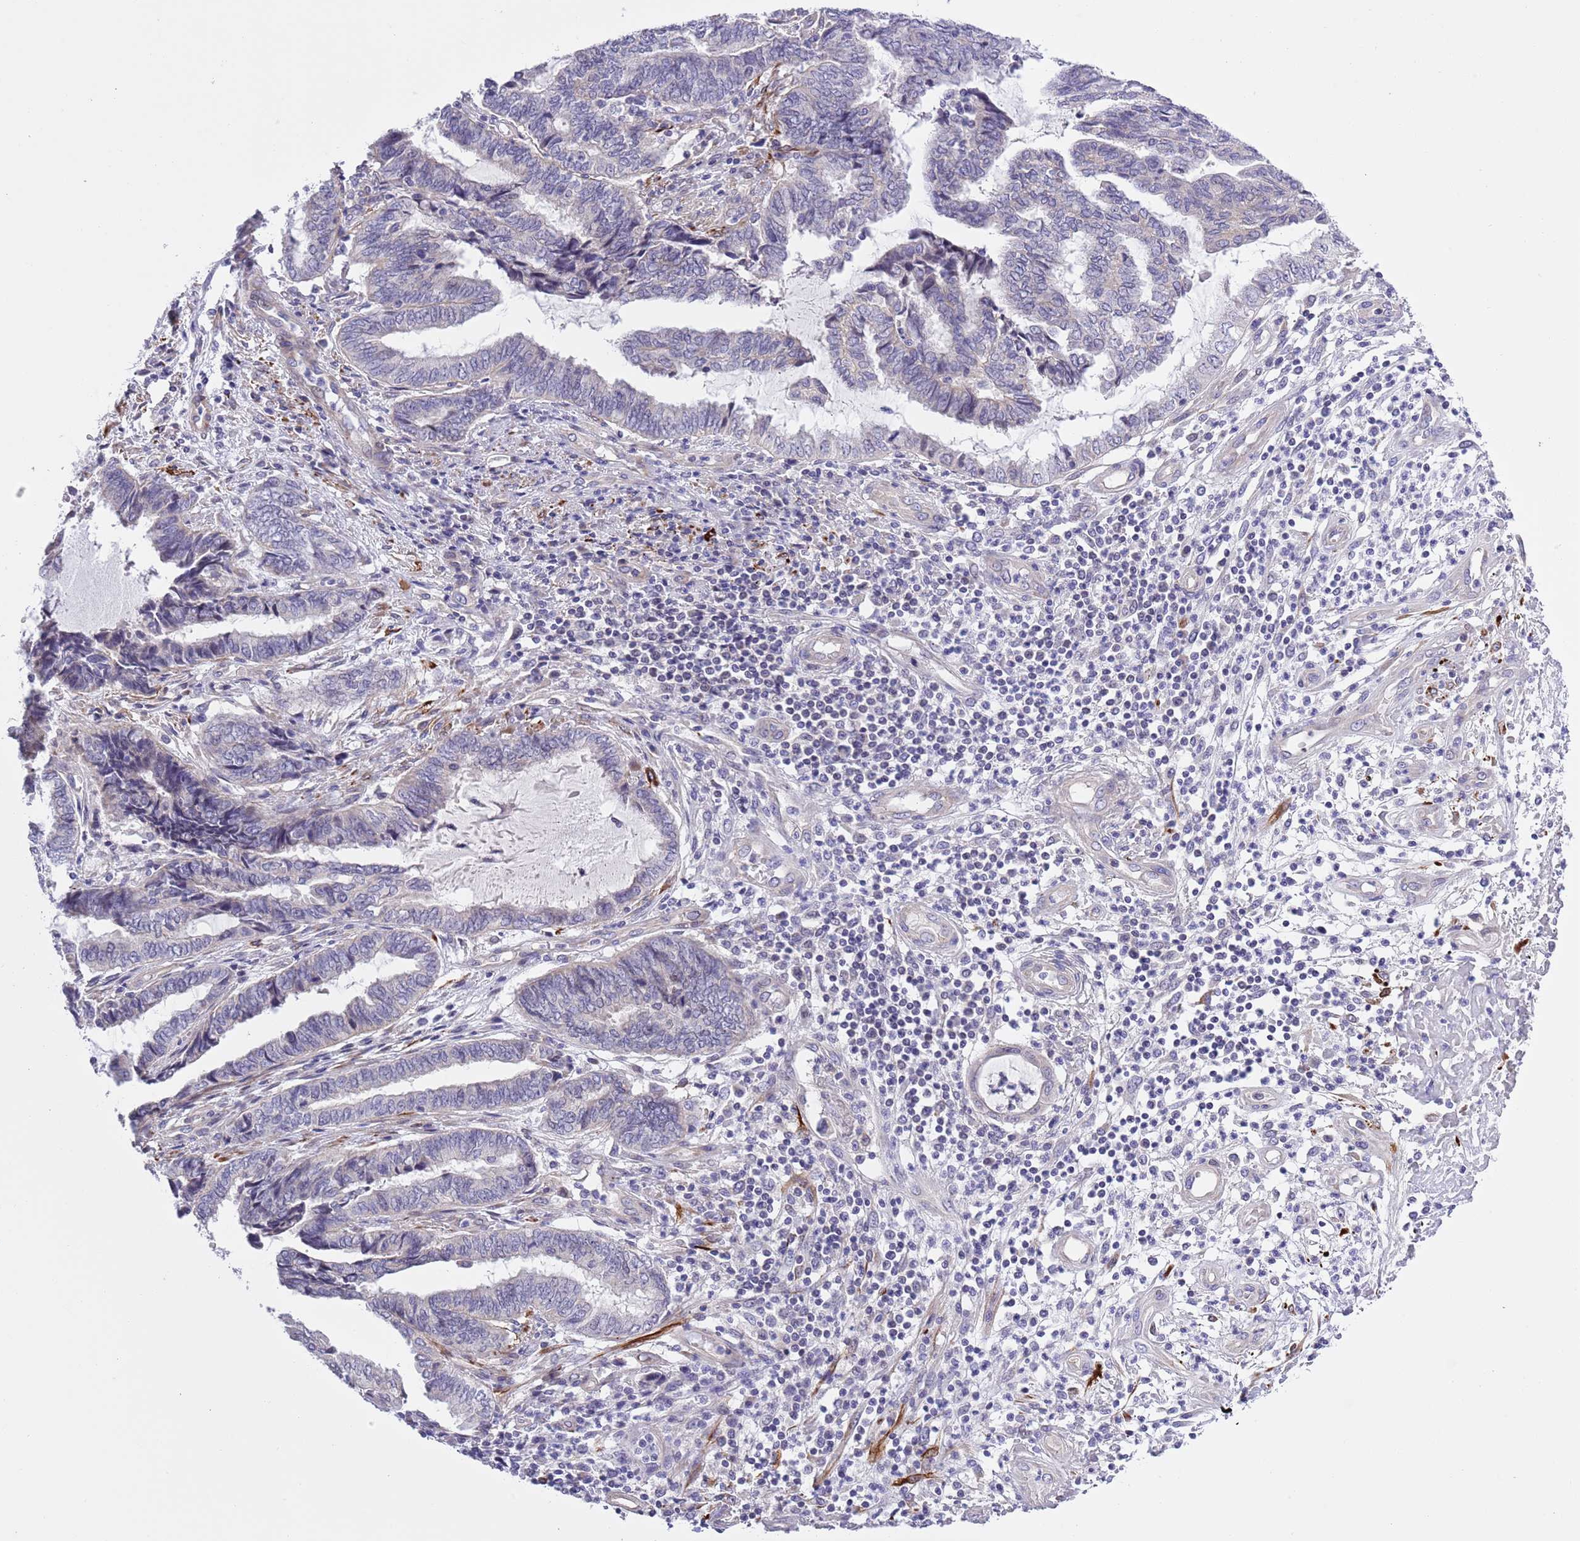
{"staining": {"intensity": "negative", "quantity": "none", "location": "none"}, "tissue": "endometrial cancer", "cell_type": "Tumor cells", "image_type": "cancer", "snomed": [{"axis": "morphology", "description": "Adenocarcinoma, NOS"}, {"axis": "topography", "description": "Uterus"}, {"axis": "topography", "description": "Endometrium"}], "caption": "Endometrial cancer (adenocarcinoma) stained for a protein using IHC exhibits no positivity tumor cells.", "gene": "NET1", "patient": {"sex": "female", "age": 70}}